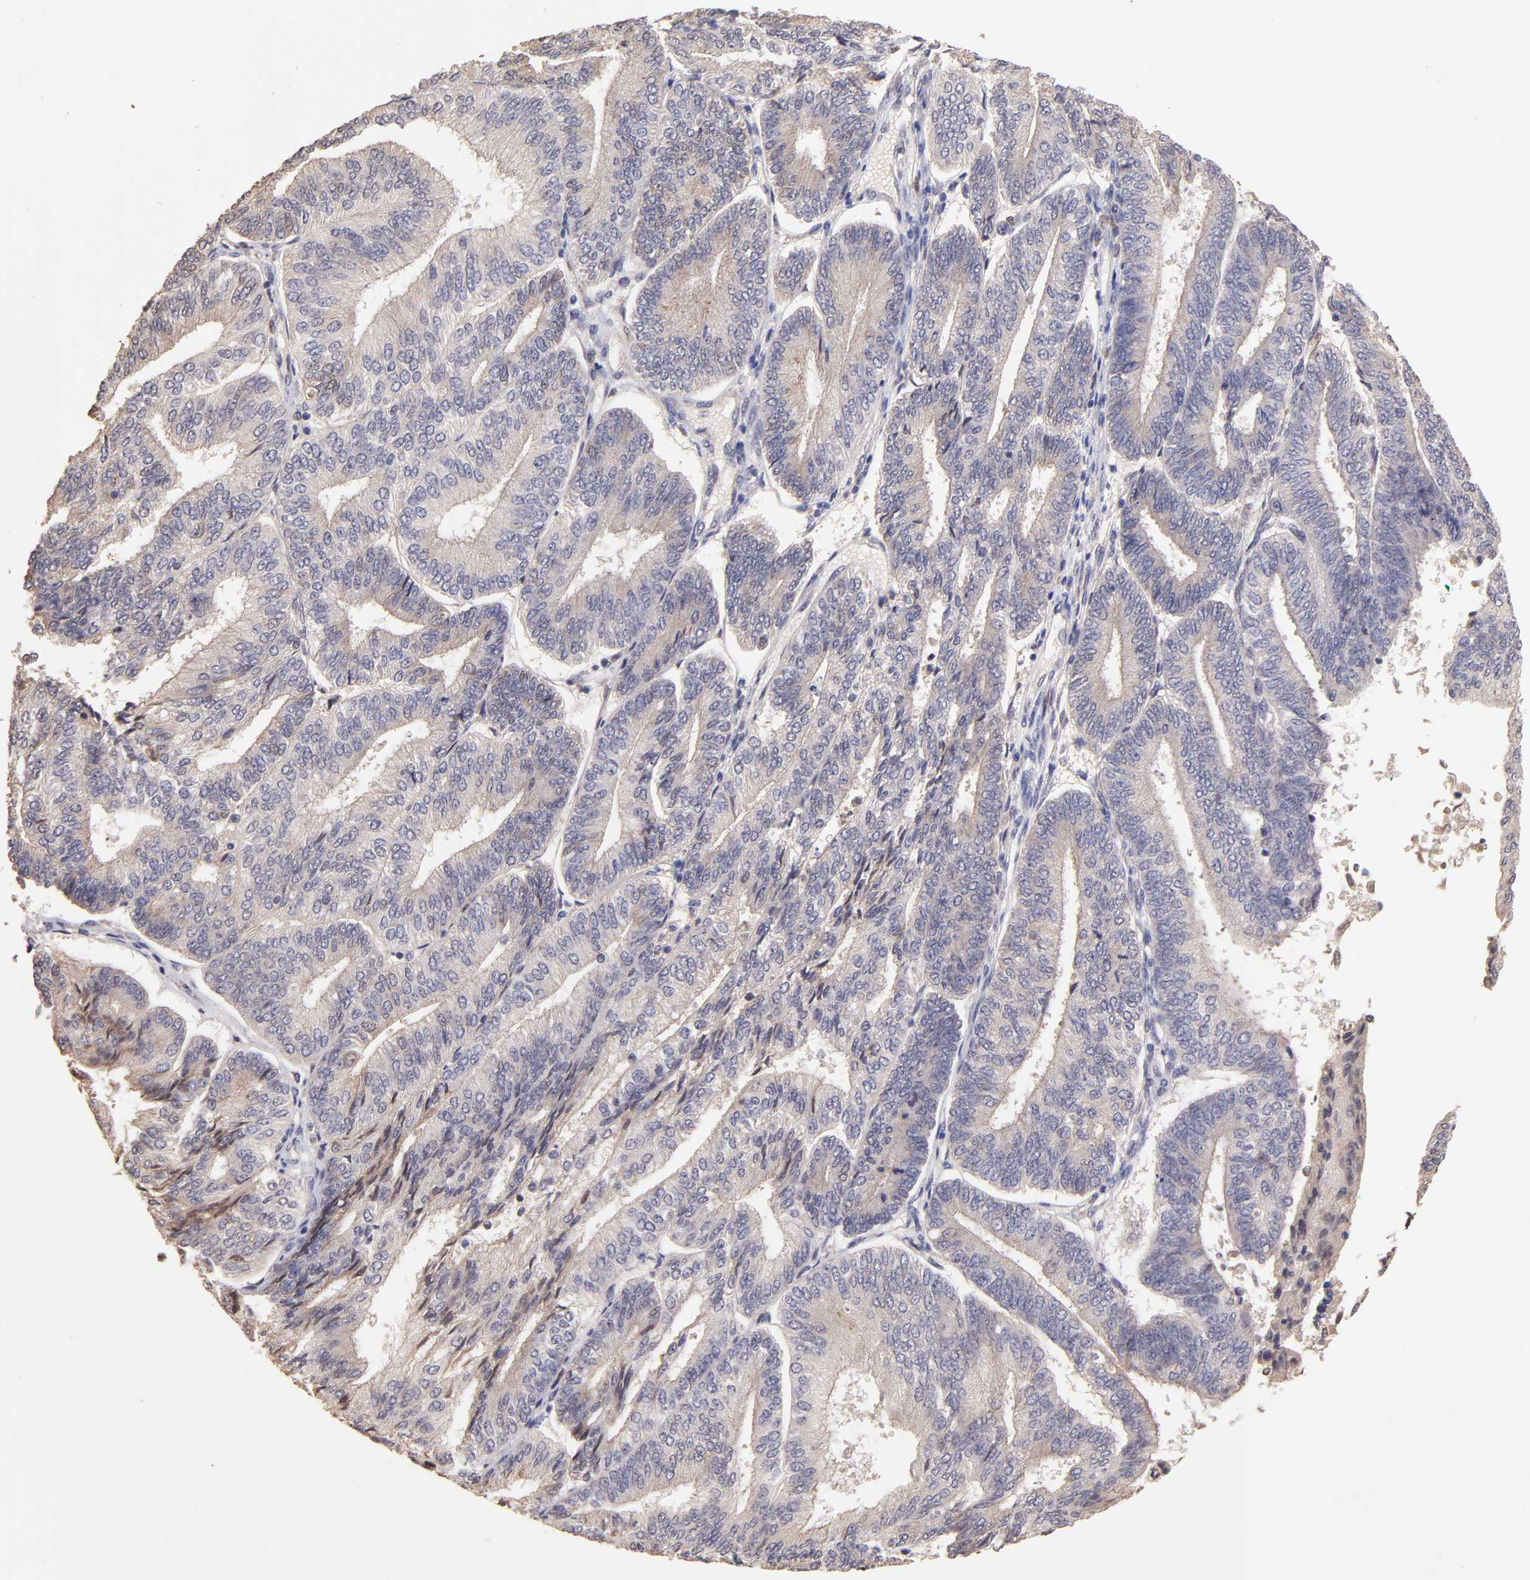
{"staining": {"intensity": "weak", "quantity": ">75%", "location": "cytoplasmic/membranous"}, "tissue": "endometrial cancer", "cell_type": "Tumor cells", "image_type": "cancer", "snomed": [{"axis": "morphology", "description": "Adenocarcinoma, NOS"}, {"axis": "topography", "description": "Endometrium"}], "caption": "This histopathology image shows immunohistochemistry staining of human endometrial adenocarcinoma, with low weak cytoplasmic/membranous positivity in about >75% of tumor cells.", "gene": "RNASEL", "patient": {"sex": "female", "age": 55}}